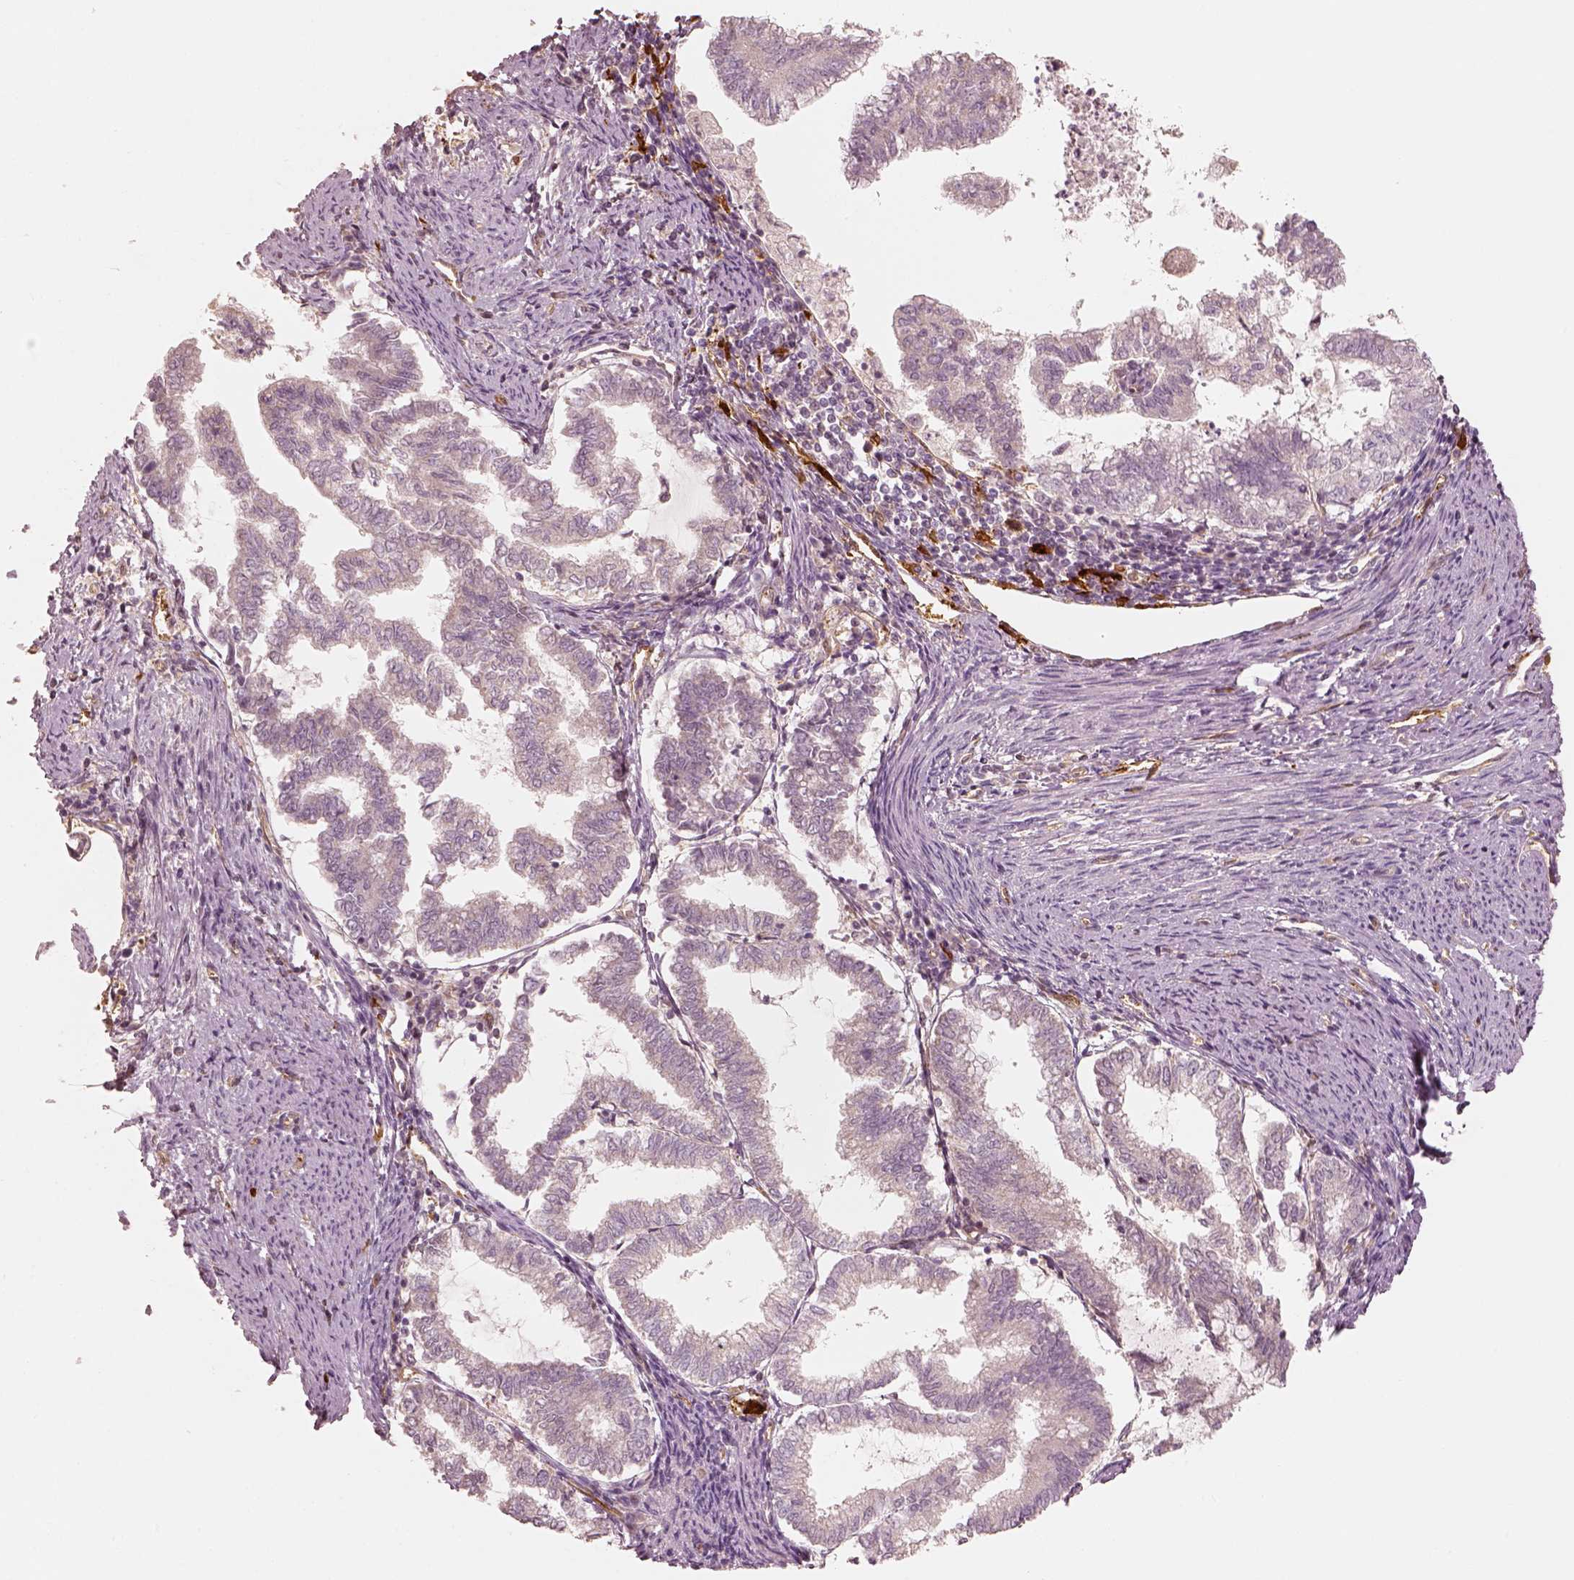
{"staining": {"intensity": "negative", "quantity": "none", "location": "none"}, "tissue": "endometrial cancer", "cell_type": "Tumor cells", "image_type": "cancer", "snomed": [{"axis": "morphology", "description": "Adenocarcinoma, NOS"}, {"axis": "topography", "description": "Endometrium"}], "caption": "This is an IHC photomicrograph of human endometrial cancer. There is no expression in tumor cells.", "gene": "FSCN1", "patient": {"sex": "female", "age": 79}}